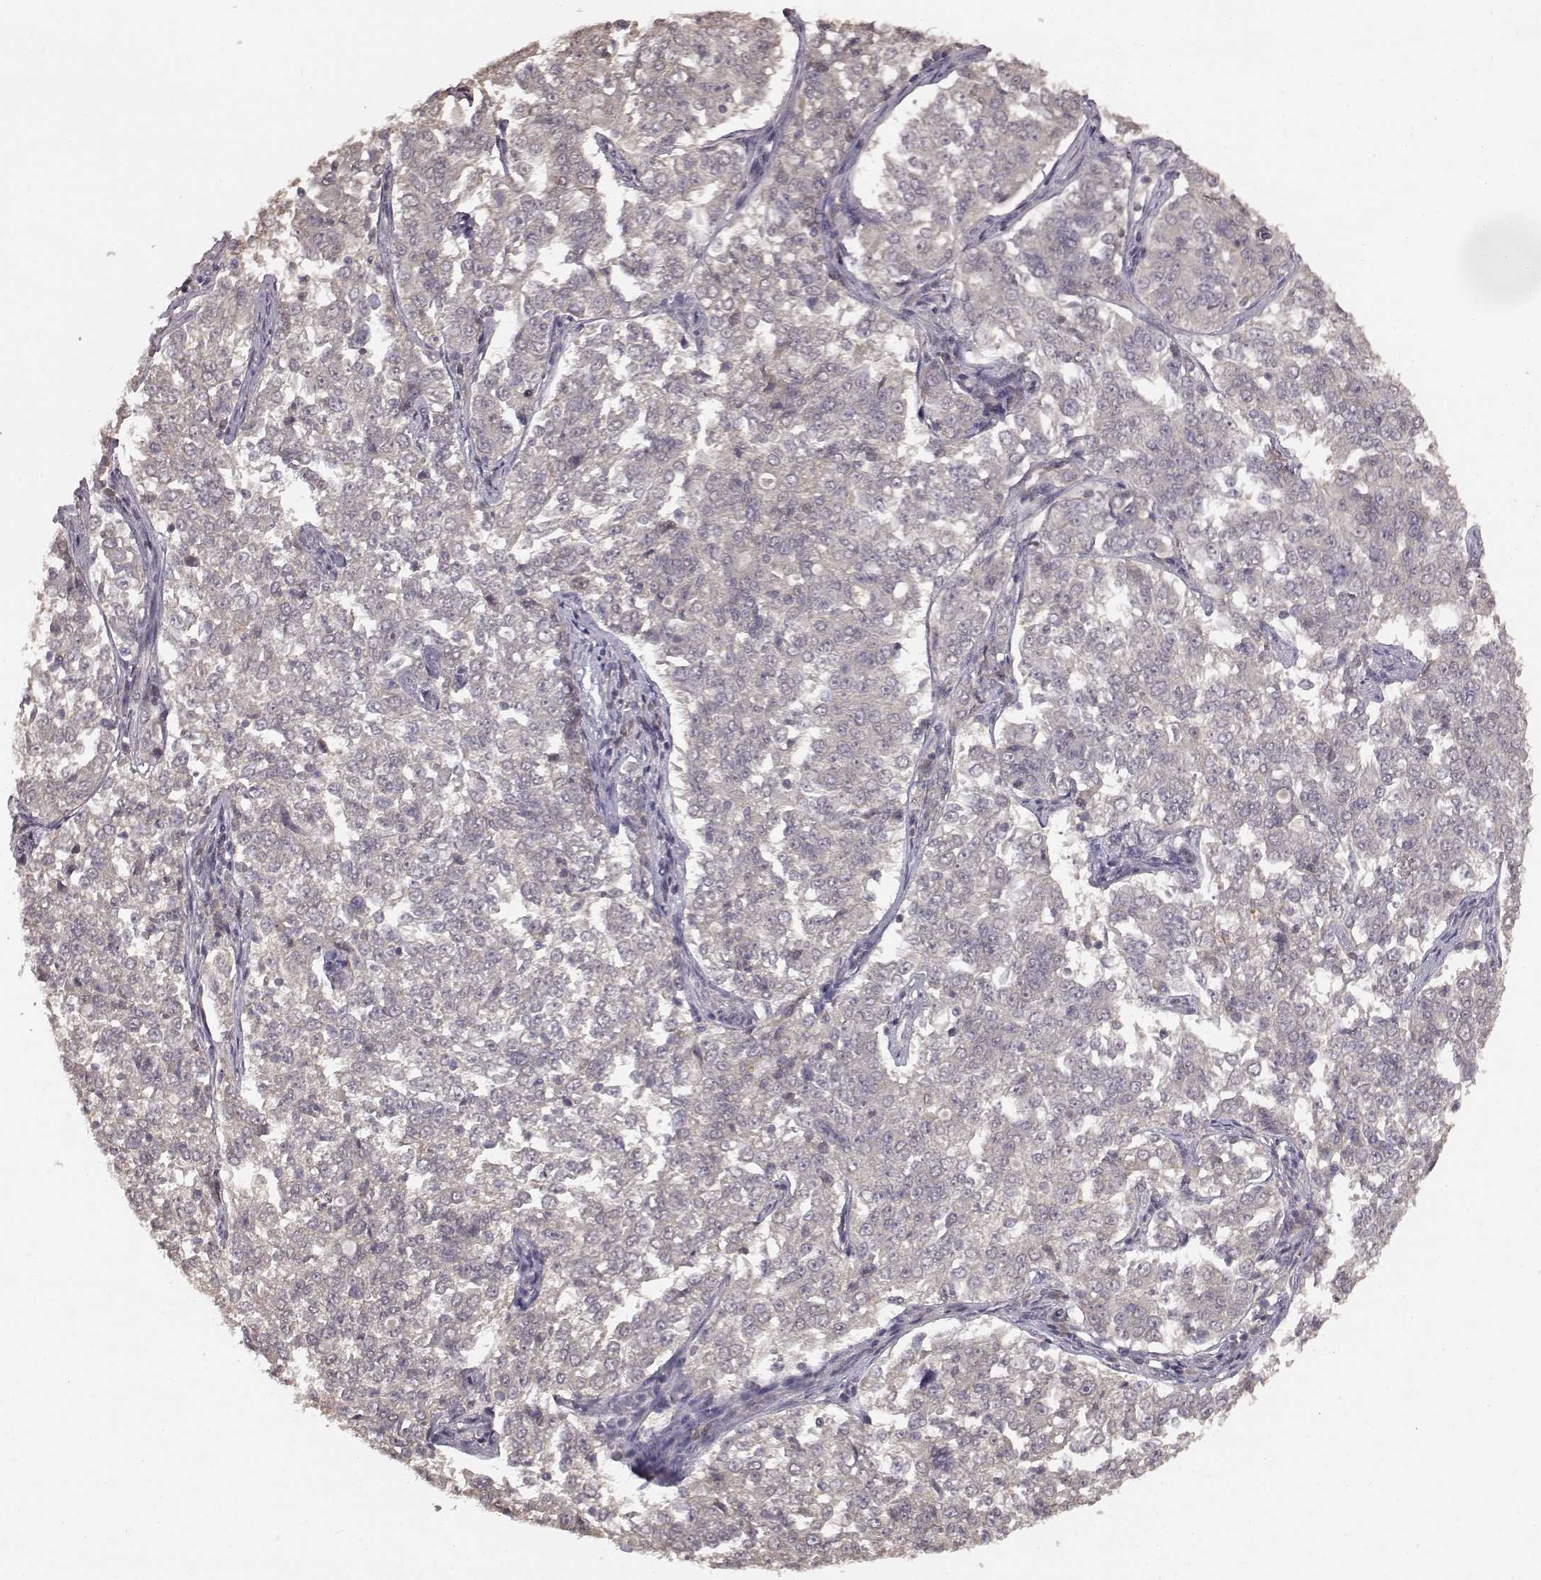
{"staining": {"intensity": "negative", "quantity": "none", "location": "none"}, "tissue": "endometrial cancer", "cell_type": "Tumor cells", "image_type": "cancer", "snomed": [{"axis": "morphology", "description": "Adenocarcinoma, NOS"}, {"axis": "topography", "description": "Endometrium"}], "caption": "DAB (3,3'-diaminobenzidine) immunohistochemical staining of adenocarcinoma (endometrial) reveals no significant staining in tumor cells. Nuclei are stained in blue.", "gene": "NTRK2", "patient": {"sex": "female", "age": 43}}